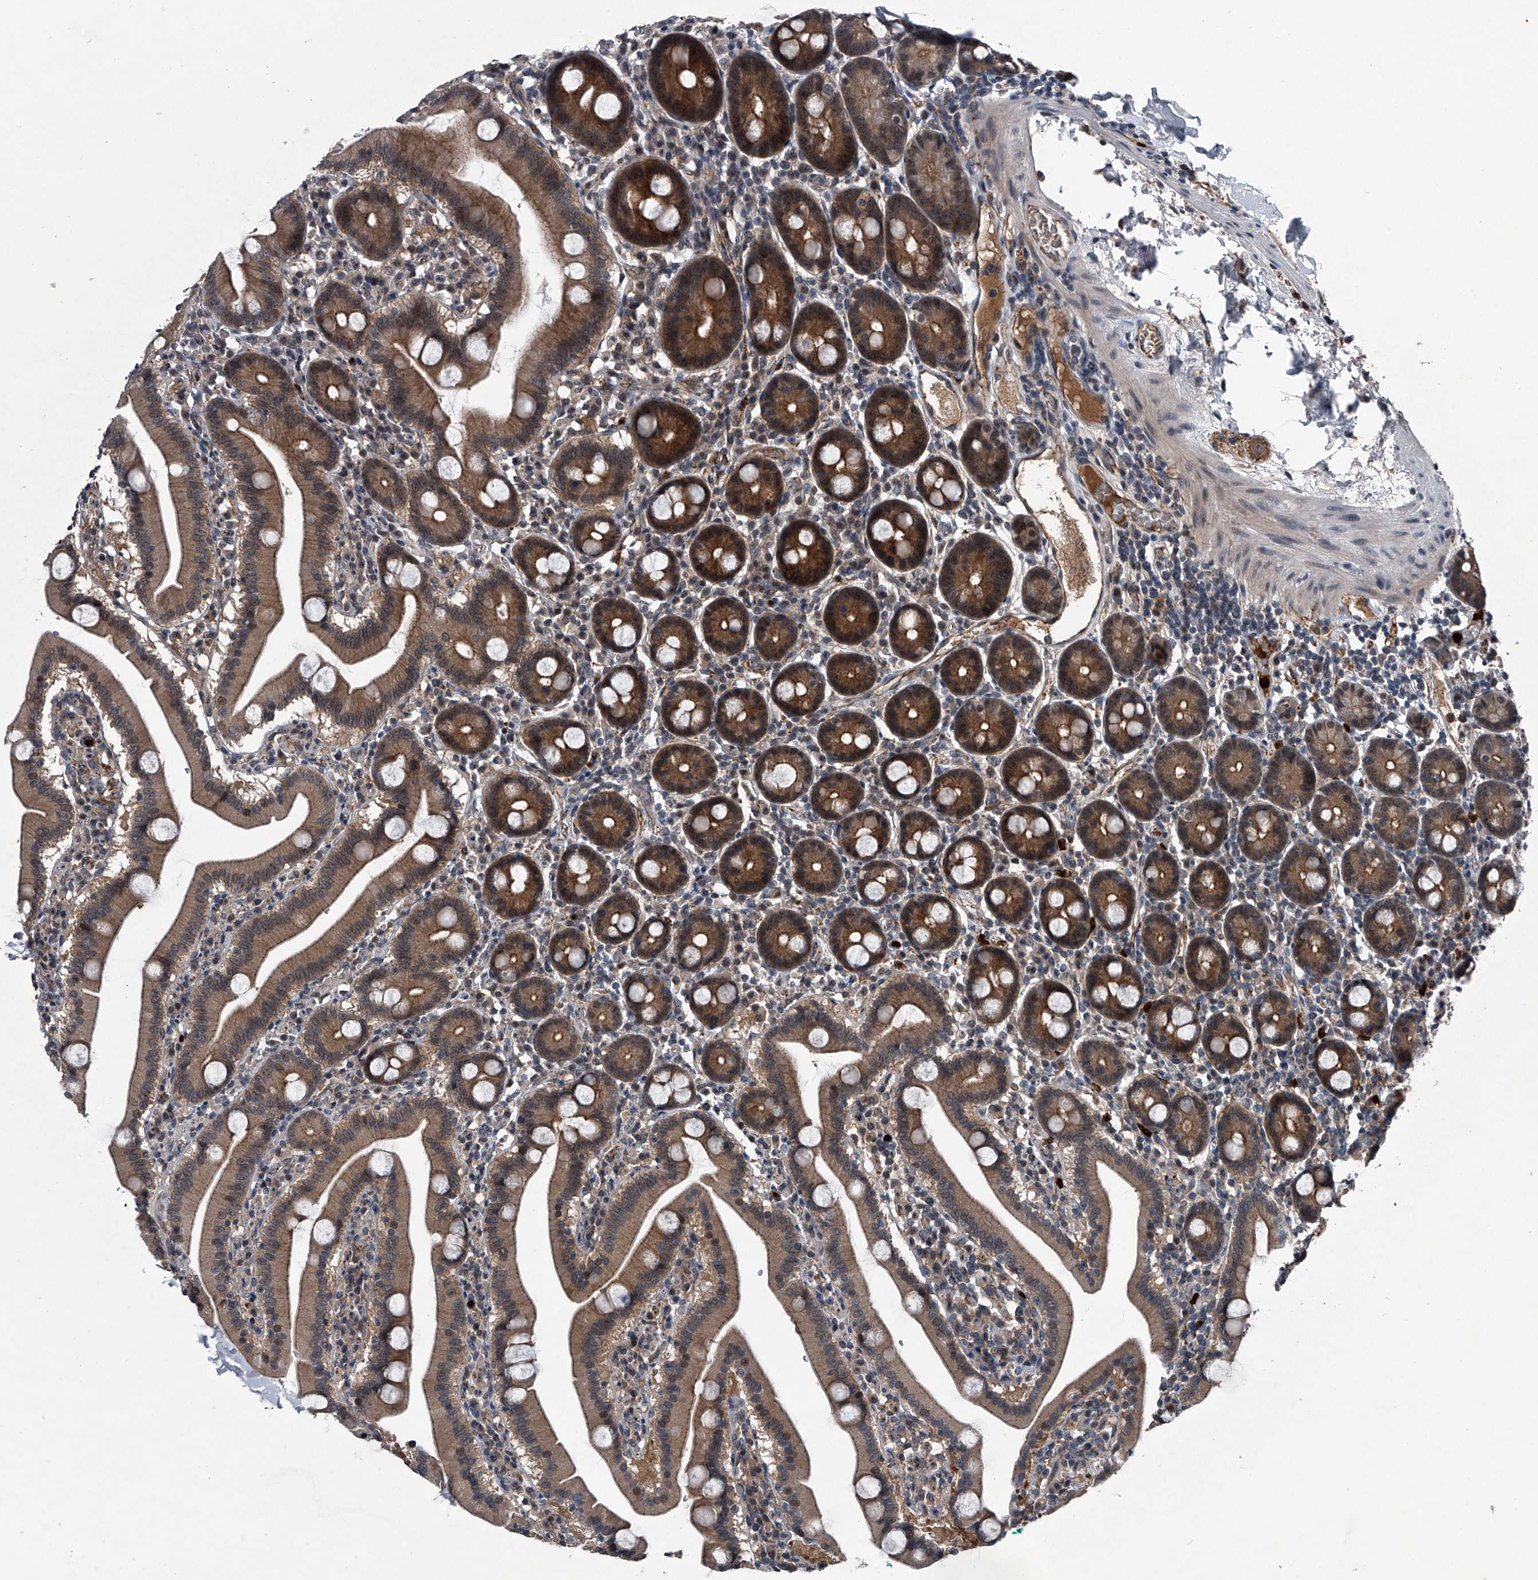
{"staining": {"intensity": "strong", "quantity": ">75%", "location": "cytoplasmic/membranous"}, "tissue": "duodenum", "cell_type": "Glandular cells", "image_type": "normal", "snomed": [{"axis": "morphology", "description": "Normal tissue, NOS"}, {"axis": "topography", "description": "Duodenum"}], "caption": "Protein staining of normal duodenum displays strong cytoplasmic/membranous staining in approximately >75% of glandular cells.", "gene": "MAPKAP1", "patient": {"sex": "male", "age": 55}}